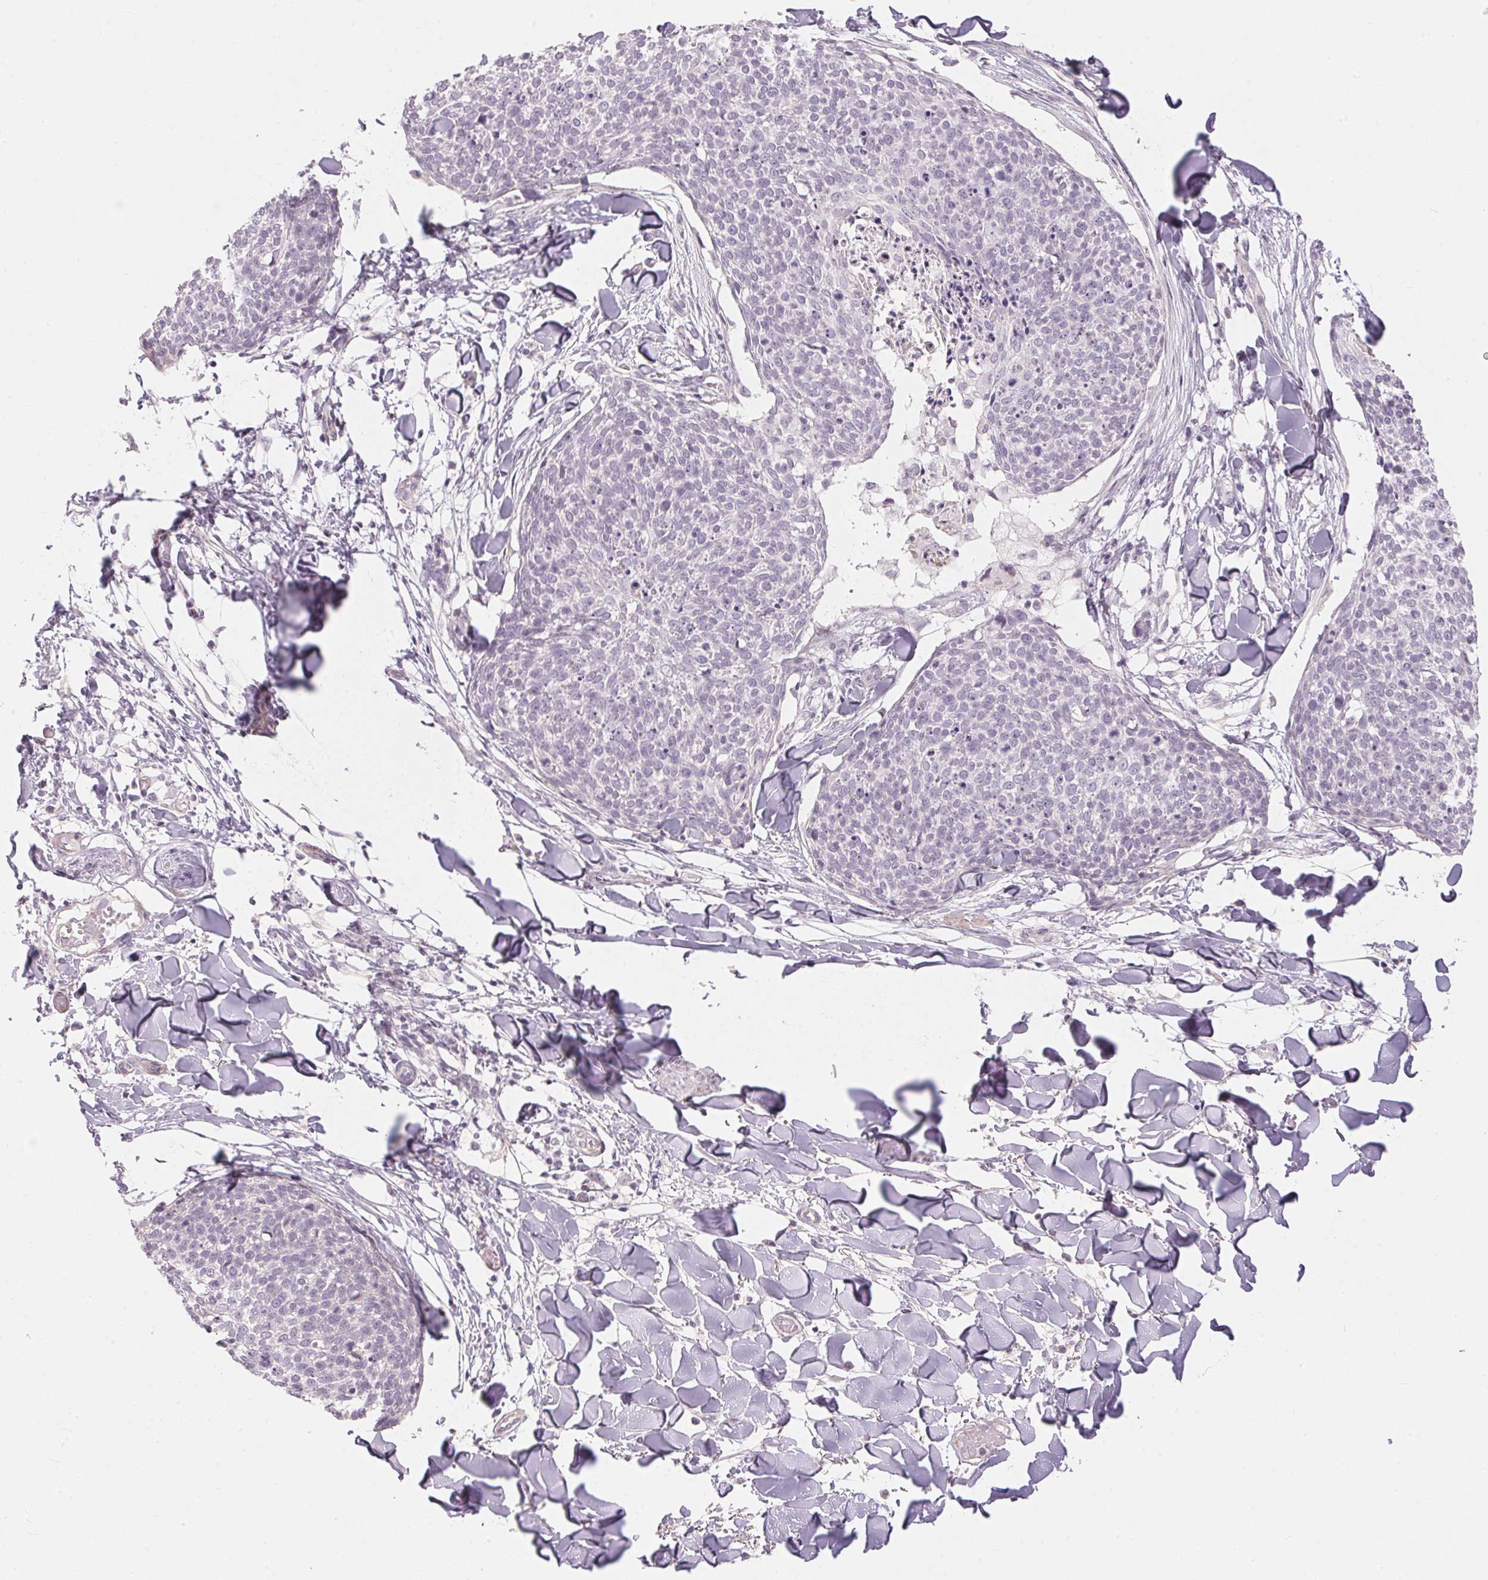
{"staining": {"intensity": "negative", "quantity": "none", "location": "none"}, "tissue": "skin cancer", "cell_type": "Tumor cells", "image_type": "cancer", "snomed": [{"axis": "morphology", "description": "Squamous cell carcinoma, NOS"}, {"axis": "topography", "description": "Skin"}, {"axis": "topography", "description": "Vulva"}], "caption": "Immunohistochemical staining of skin cancer displays no significant staining in tumor cells. (DAB immunohistochemistry (IHC), high magnification).", "gene": "GDAP1L1", "patient": {"sex": "female", "age": 75}}